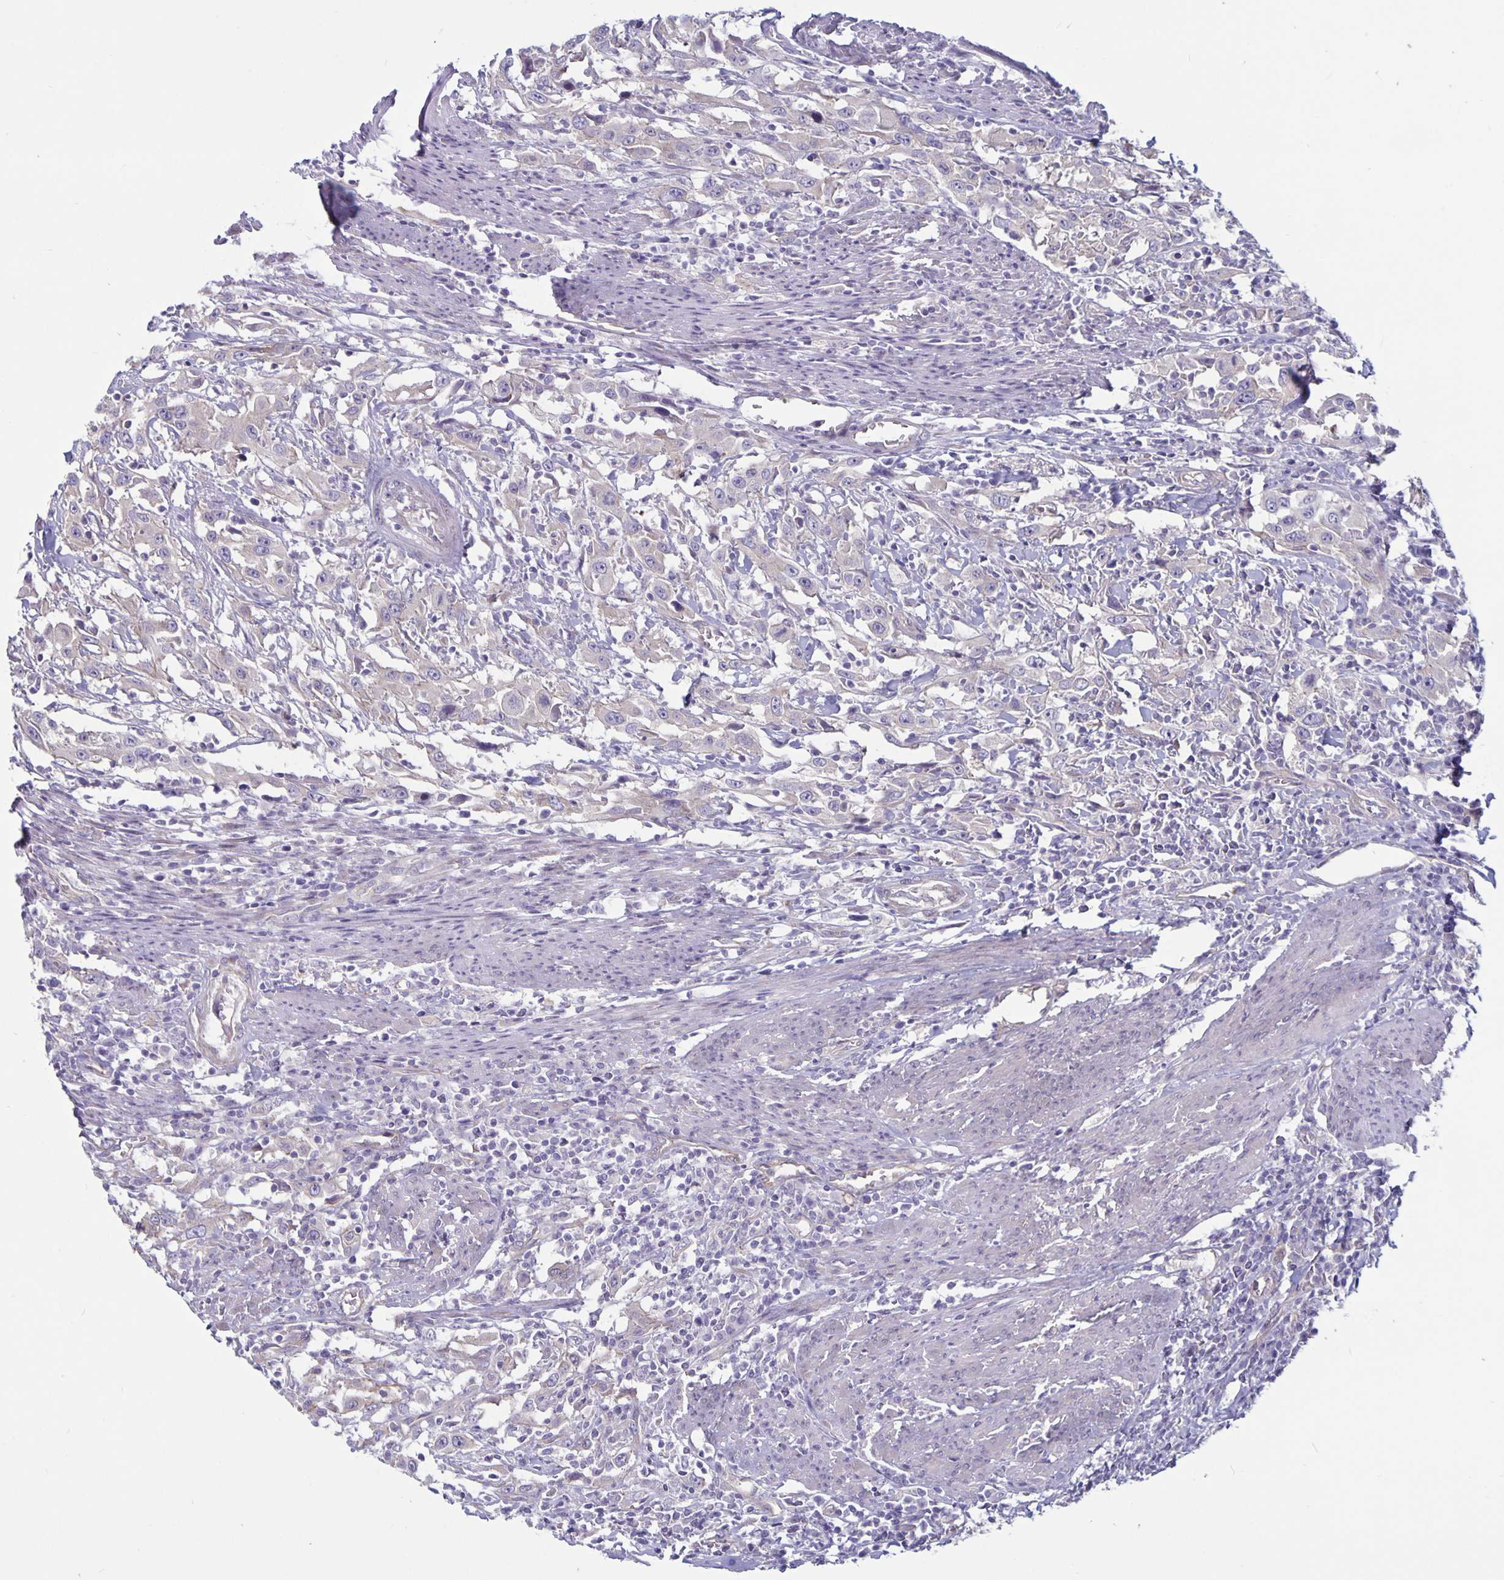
{"staining": {"intensity": "negative", "quantity": "none", "location": "none"}, "tissue": "urothelial cancer", "cell_type": "Tumor cells", "image_type": "cancer", "snomed": [{"axis": "morphology", "description": "Urothelial carcinoma, High grade"}, {"axis": "topography", "description": "Urinary bladder"}], "caption": "Image shows no significant protein expression in tumor cells of urothelial cancer.", "gene": "PLCB3", "patient": {"sex": "male", "age": 61}}